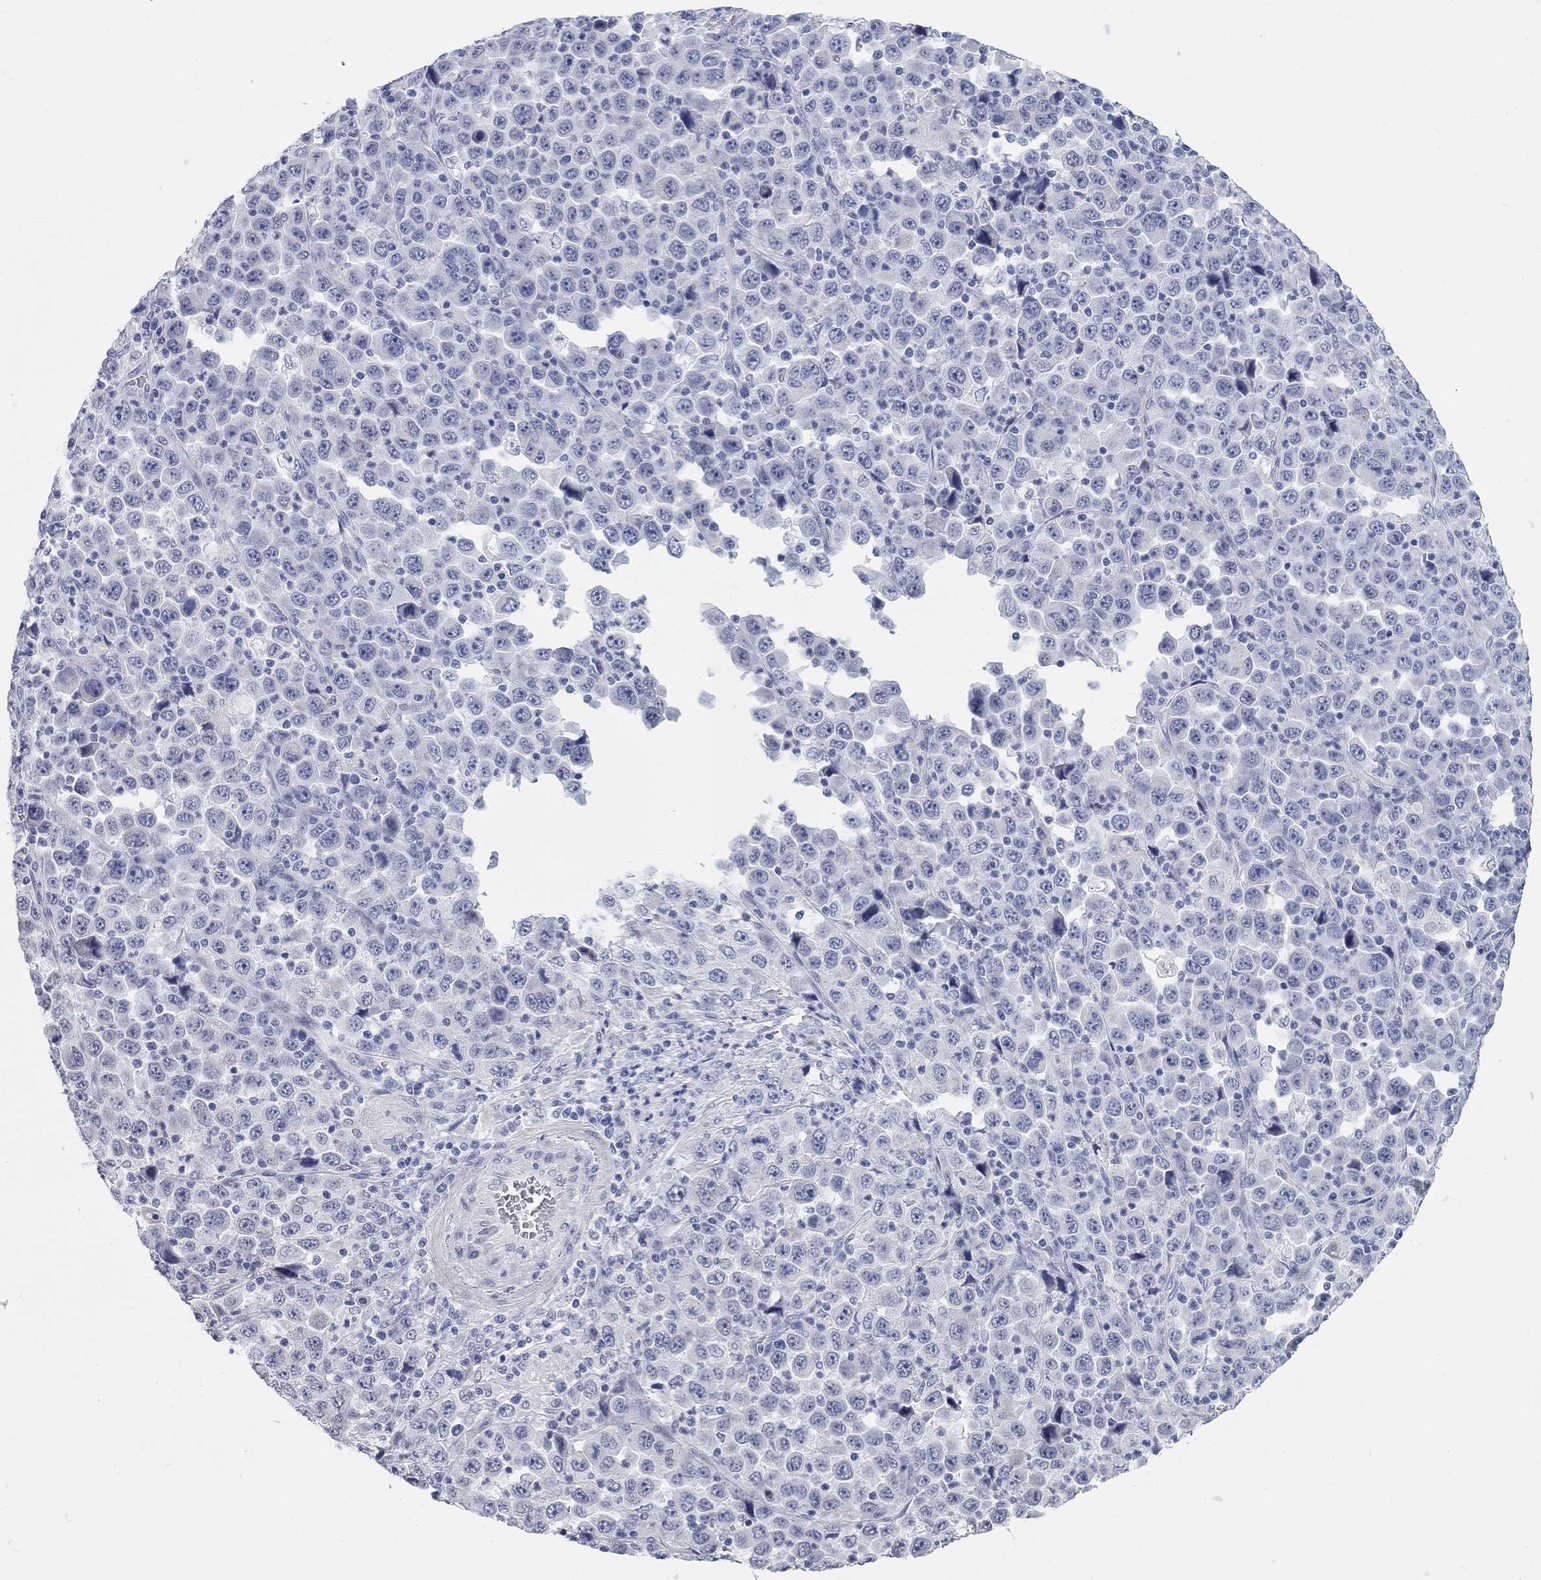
{"staining": {"intensity": "negative", "quantity": "none", "location": "none"}, "tissue": "stomach cancer", "cell_type": "Tumor cells", "image_type": "cancer", "snomed": [{"axis": "morphology", "description": "Normal tissue, NOS"}, {"axis": "morphology", "description": "Adenocarcinoma, NOS"}, {"axis": "topography", "description": "Stomach, upper"}, {"axis": "topography", "description": "Stomach"}], "caption": "Tumor cells show no significant positivity in stomach cancer.", "gene": "WASF3", "patient": {"sex": "male", "age": 59}}